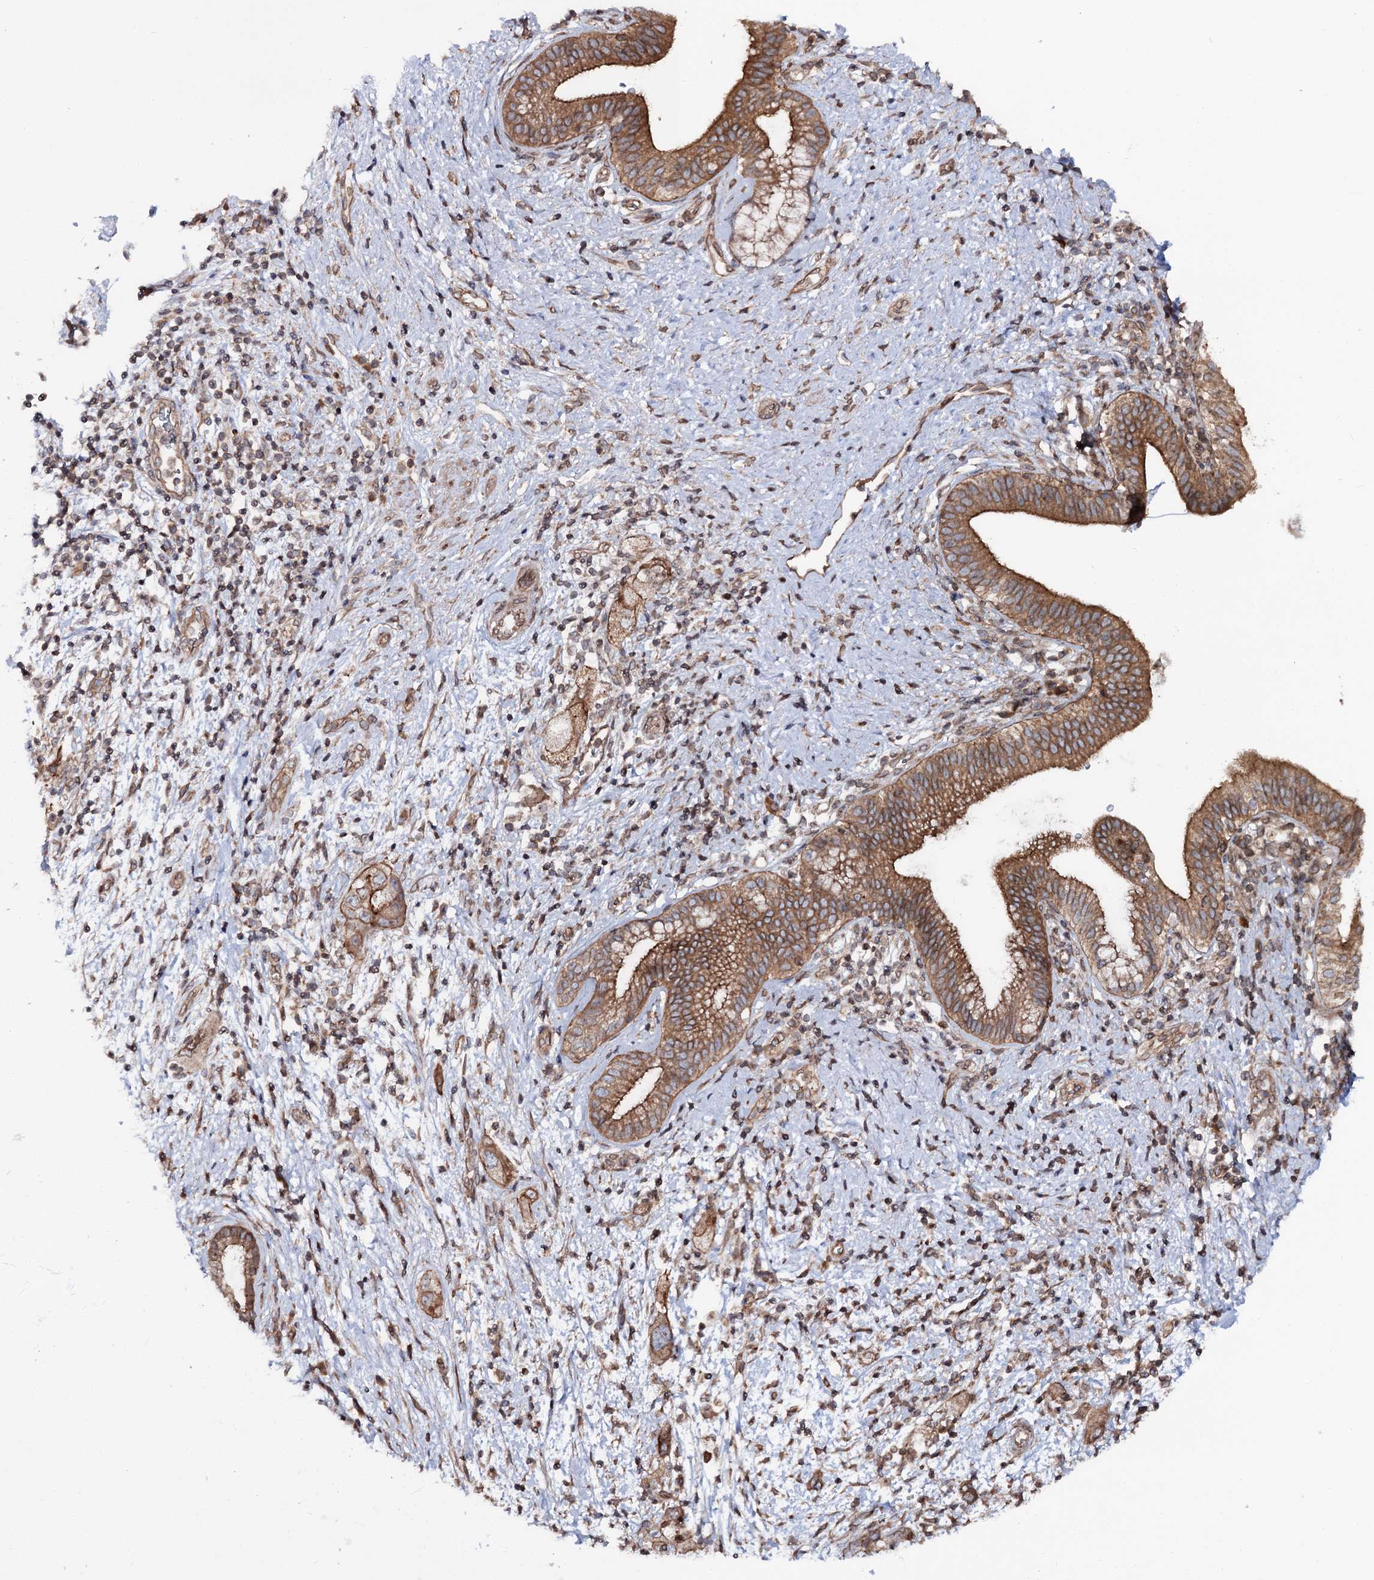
{"staining": {"intensity": "moderate", "quantity": ">75%", "location": "cytoplasmic/membranous"}, "tissue": "pancreatic cancer", "cell_type": "Tumor cells", "image_type": "cancer", "snomed": [{"axis": "morphology", "description": "Adenocarcinoma, NOS"}, {"axis": "topography", "description": "Pancreas"}], "caption": "Moderate cytoplasmic/membranous staining is present in approximately >75% of tumor cells in pancreatic cancer.", "gene": "FGFR1OP2", "patient": {"sex": "female", "age": 73}}